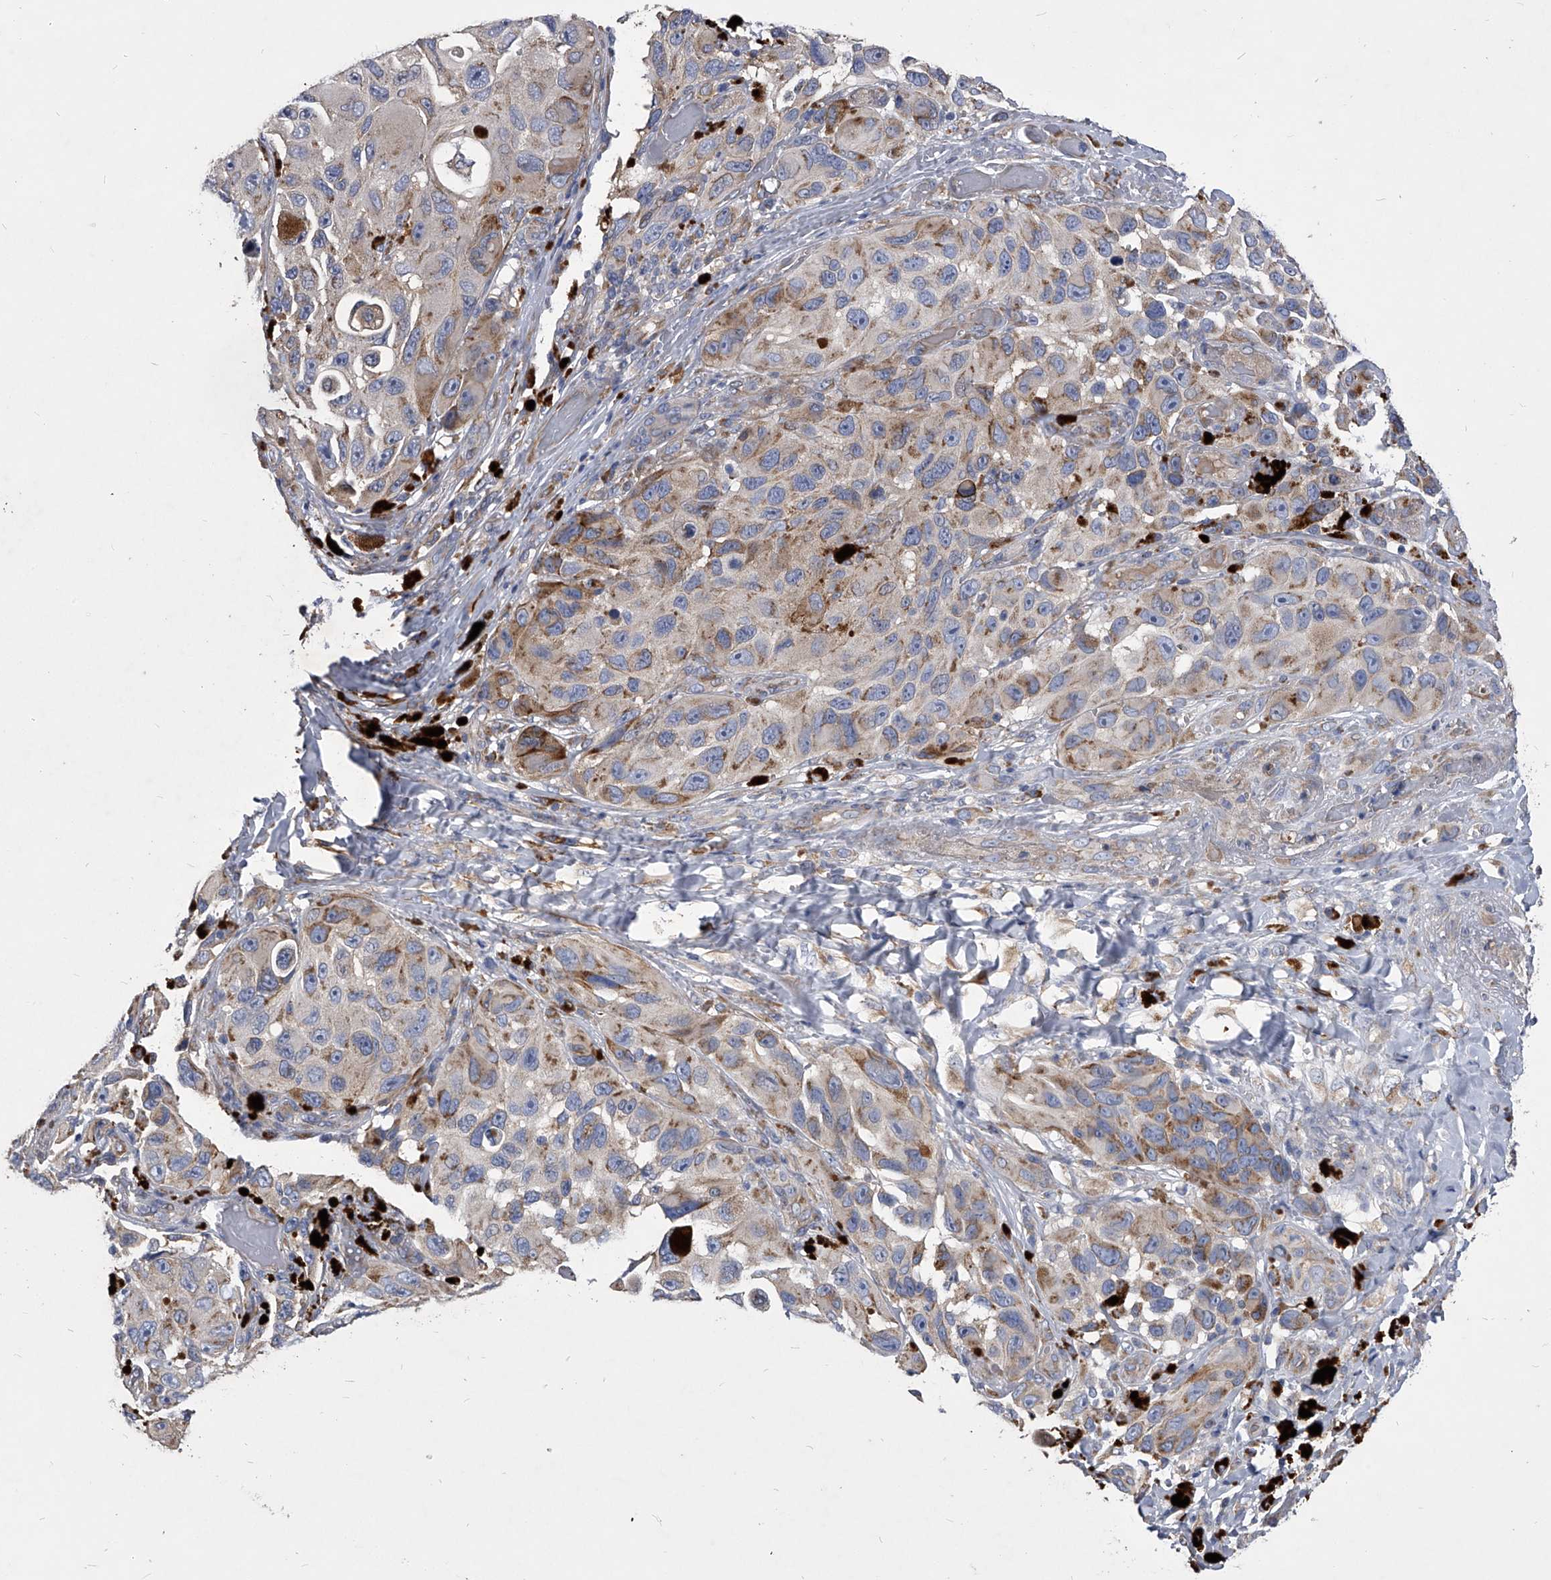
{"staining": {"intensity": "weak", "quantity": "<25%", "location": "cytoplasmic/membranous"}, "tissue": "melanoma", "cell_type": "Tumor cells", "image_type": "cancer", "snomed": [{"axis": "morphology", "description": "Malignant melanoma, NOS"}, {"axis": "topography", "description": "Skin"}], "caption": "DAB immunohistochemical staining of malignant melanoma shows no significant staining in tumor cells.", "gene": "CCR4", "patient": {"sex": "female", "age": 73}}